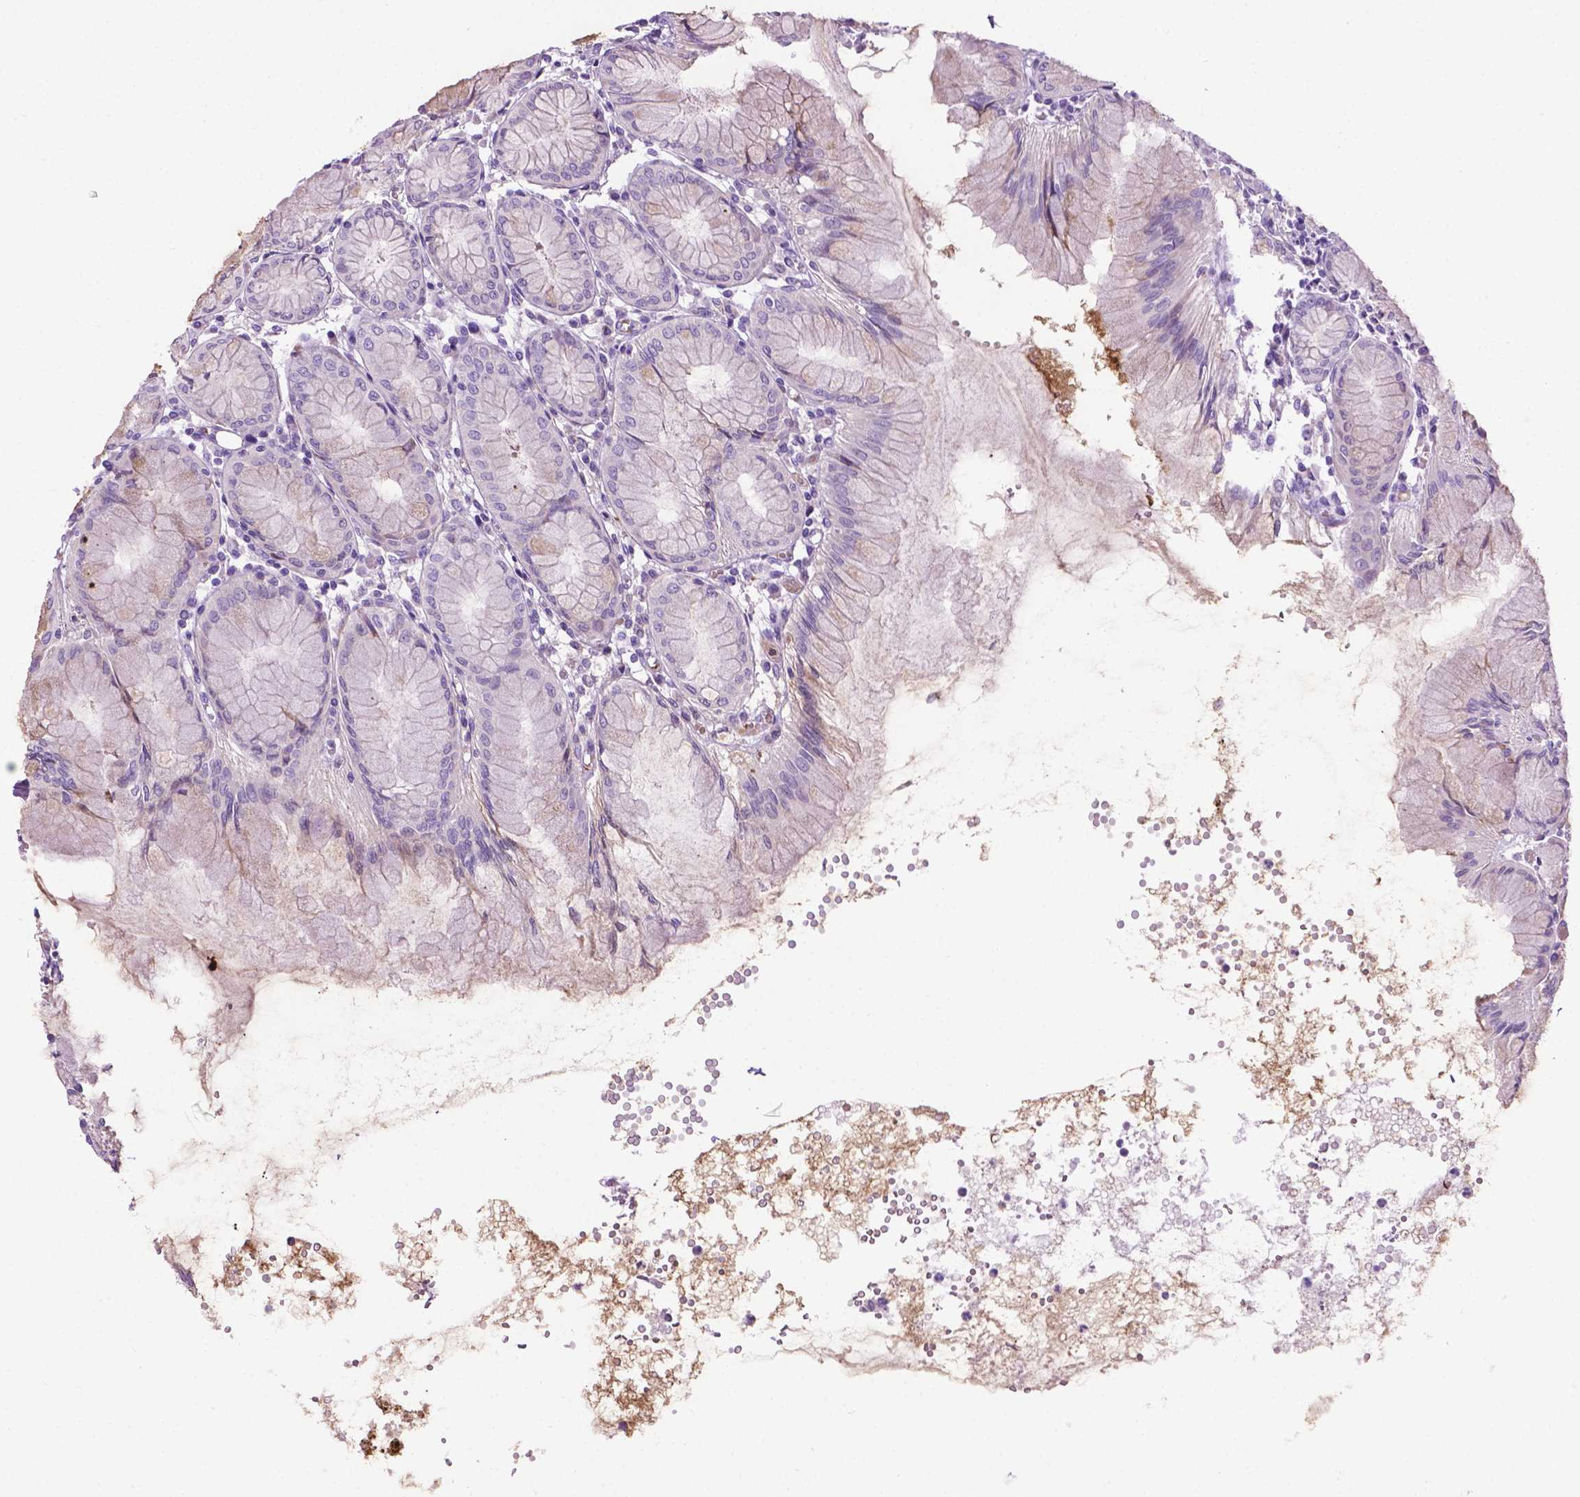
{"staining": {"intensity": "weak", "quantity": "<25%", "location": "cytoplasmic/membranous"}, "tissue": "stomach", "cell_type": "Glandular cells", "image_type": "normal", "snomed": [{"axis": "morphology", "description": "Normal tissue, NOS"}, {"axis": "topography", "description": "Stomach"}], "caption": "A photomicrograph of human stomach is negative for staining in glandular cells. Brightfield microscopy of IHC stained with DAB (brown) and hematoxylin (blue), captured at high magnification.", "gene": "TMEM132E", "patient": {"sex": "female", "age": 57}}